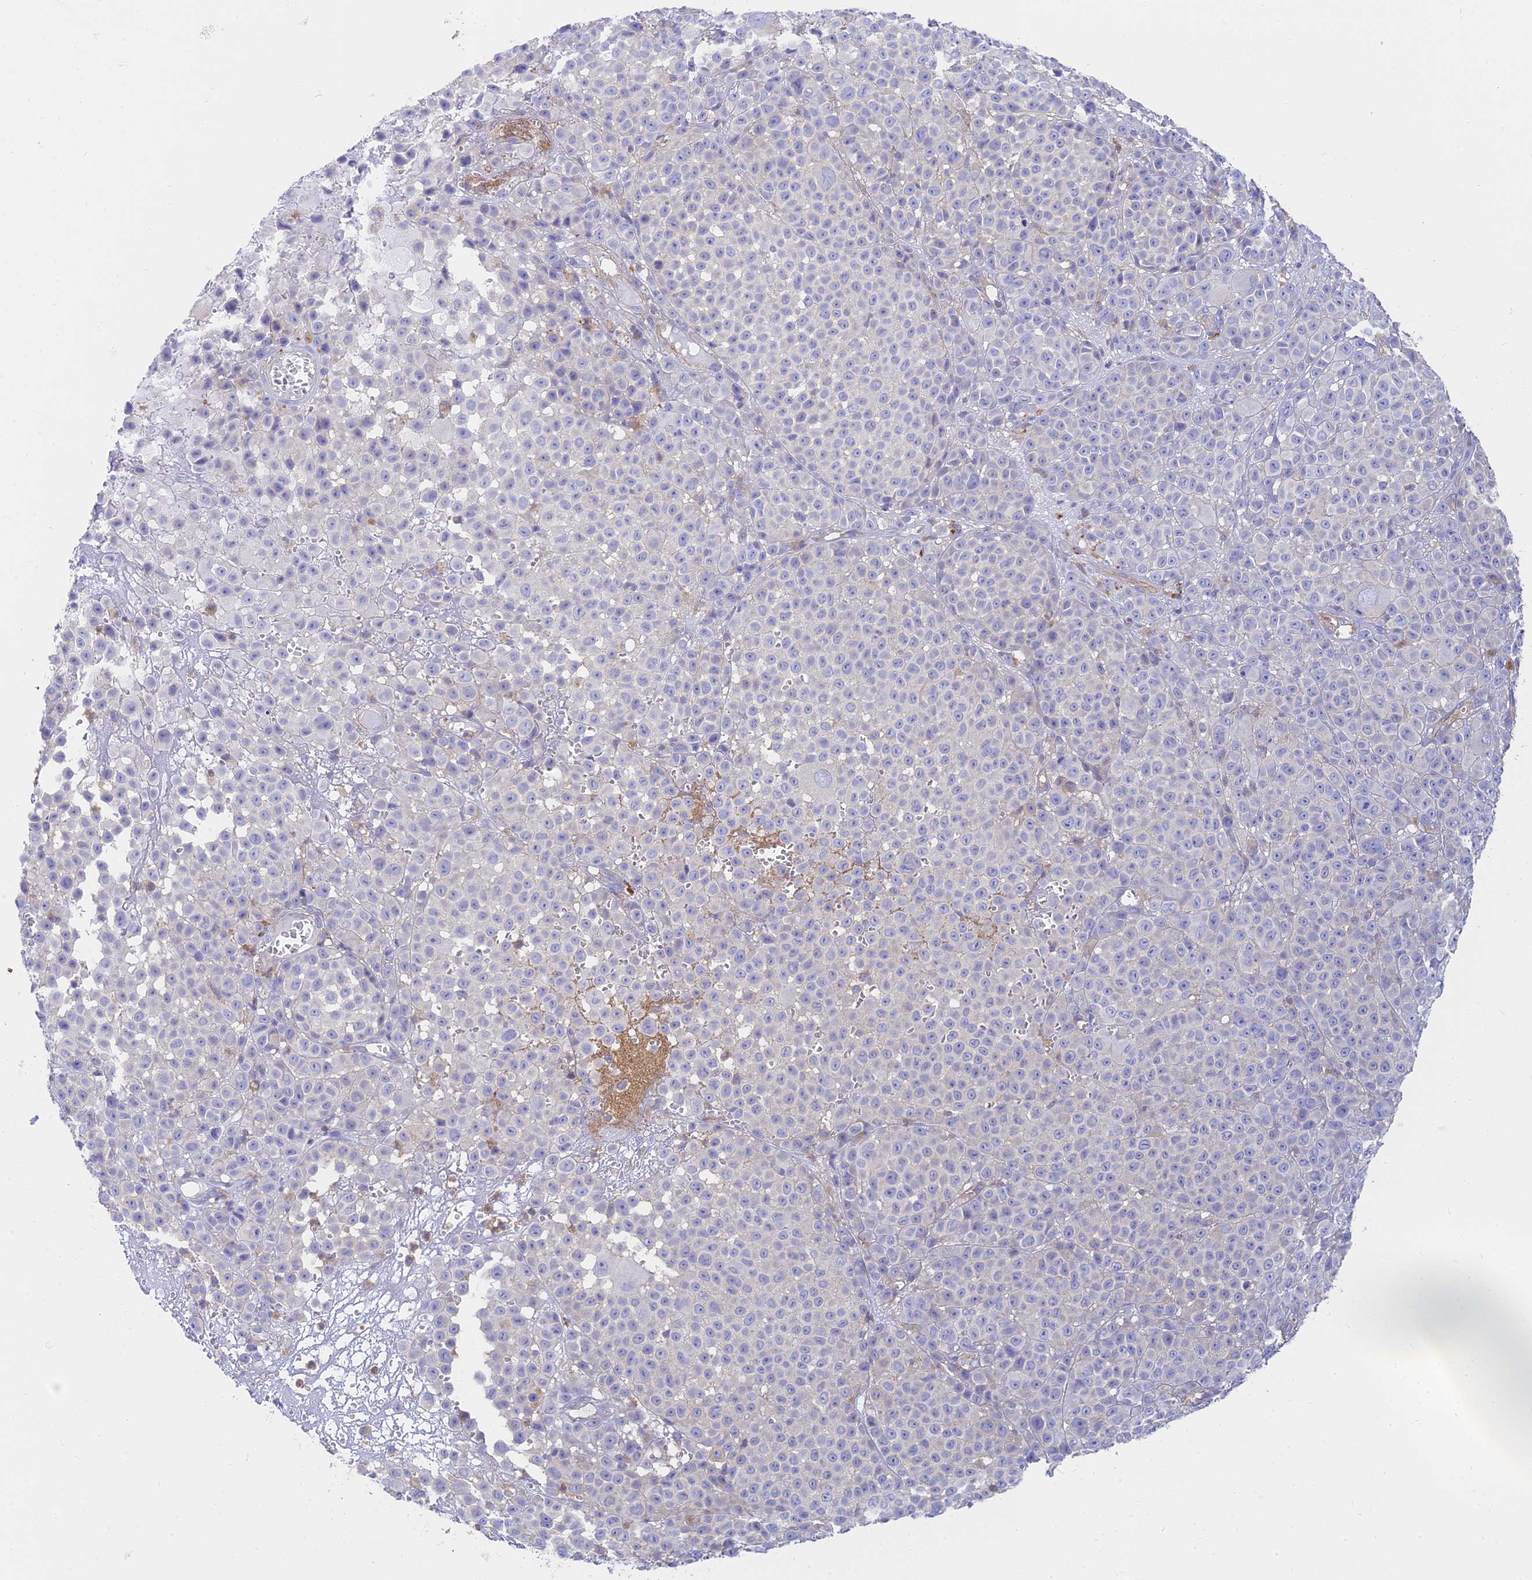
{"staining": {"intensity": "negative", "quantity": "none", "location": "none"}, "tissue": "melanoma", "cell_type": "Tumor cells", "image_type": "cancer", "snomed": [{"axis": "morphology", "description": "Malignant melanoma, NOS"}, {"axis": "topography", "description": "Skin"}], "caption": "Immunohistochemistry (IHC) of malignant melanoma exhibits no staining in tumor cells.", "gene": "STRN4", "patient": {"sex": "female", "age": 94}}